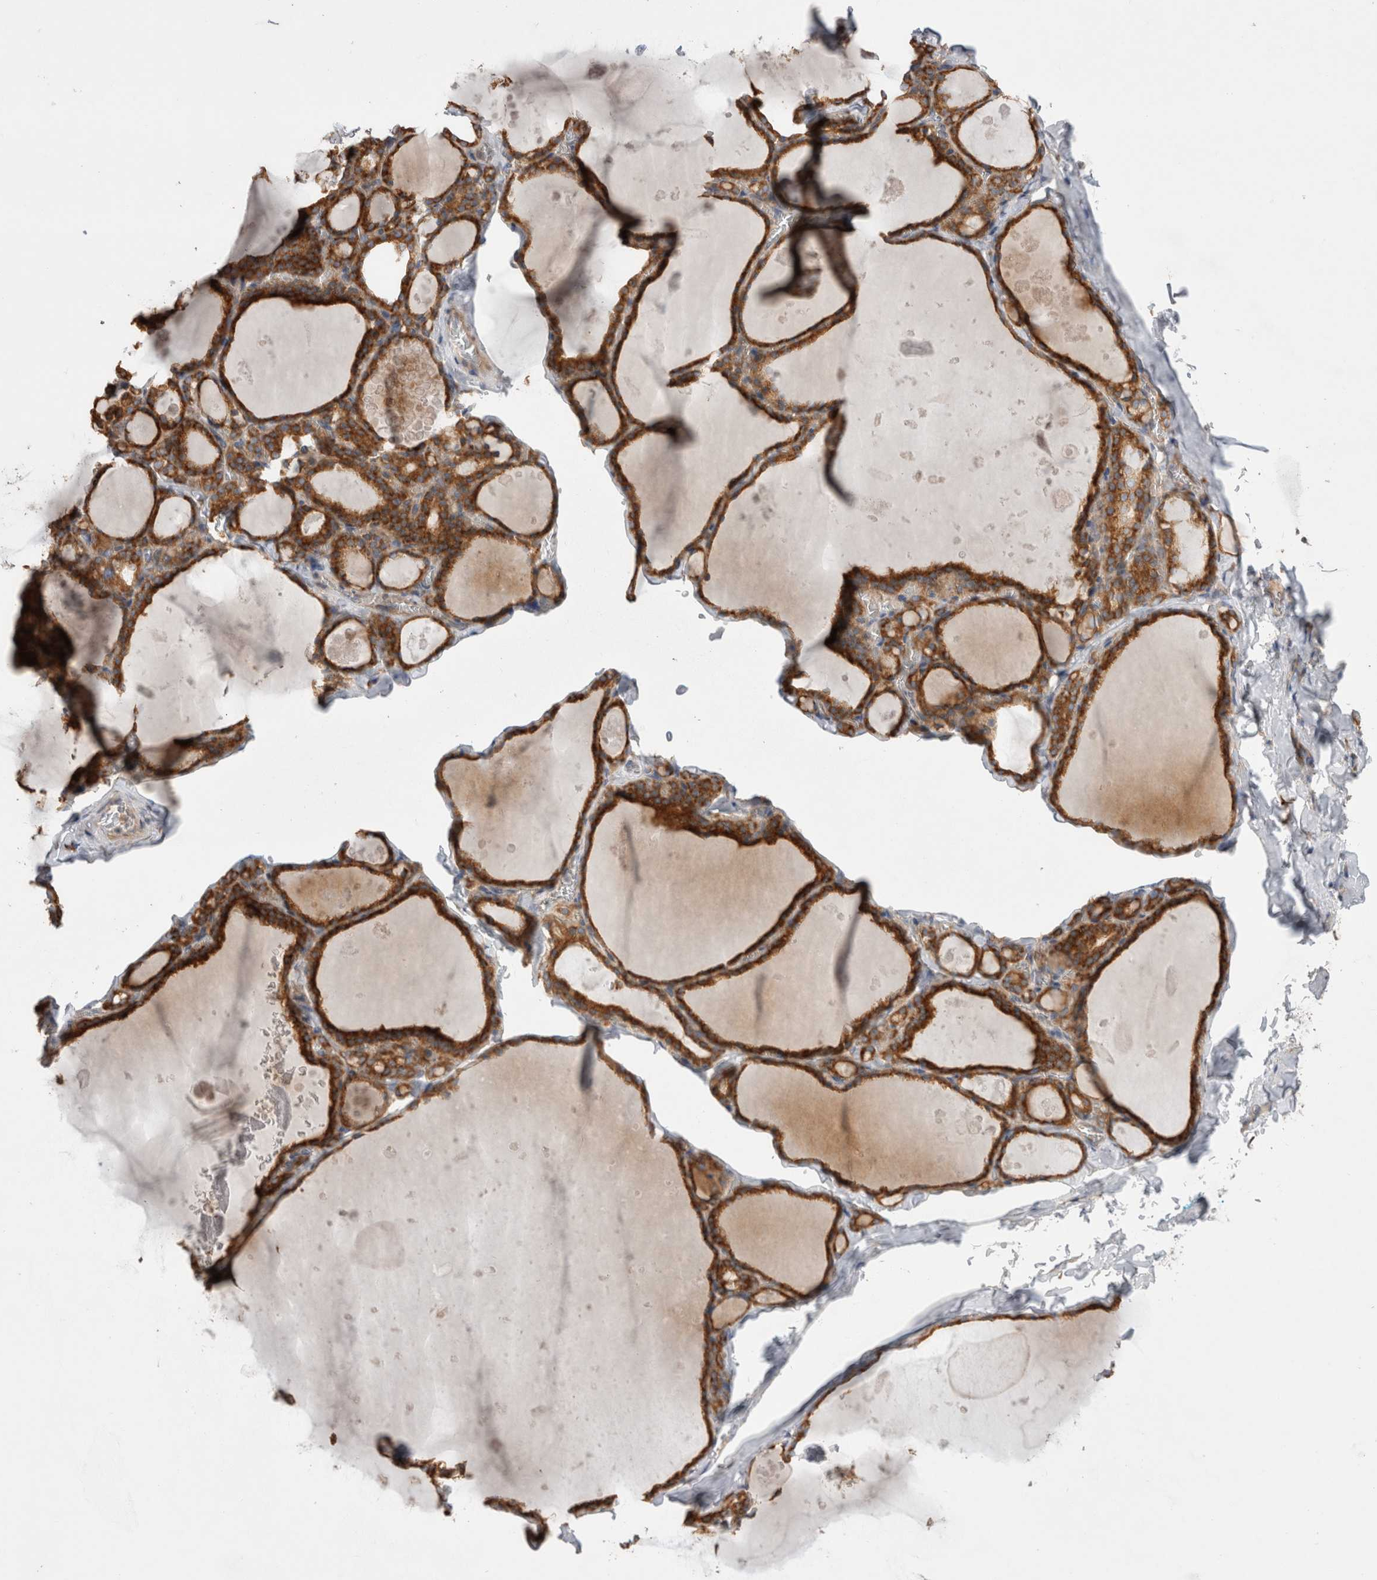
{"staining": {"intensity": "strong", "quantity": ">75%", "location": "cytoplasmic/membranous"}, "tissue": "thyroid gland", "cell_type": "Glandular cells", "image_type": "normal", "snomed": [{"axis": "morphology", "description": "Normal tissue, NOS"}, {"axis": "topography", "description": "Thyroid gland"}], "caption": "A high-resolution histopathology image shows immunohistochemistry staining of unremarkable thyroid gland, which exhibits strong cytoplasmic/membranous staining in about >75% of glandular cells.", "gene": "PDCD10", "patient": {"sex": "male", "age": 56}}